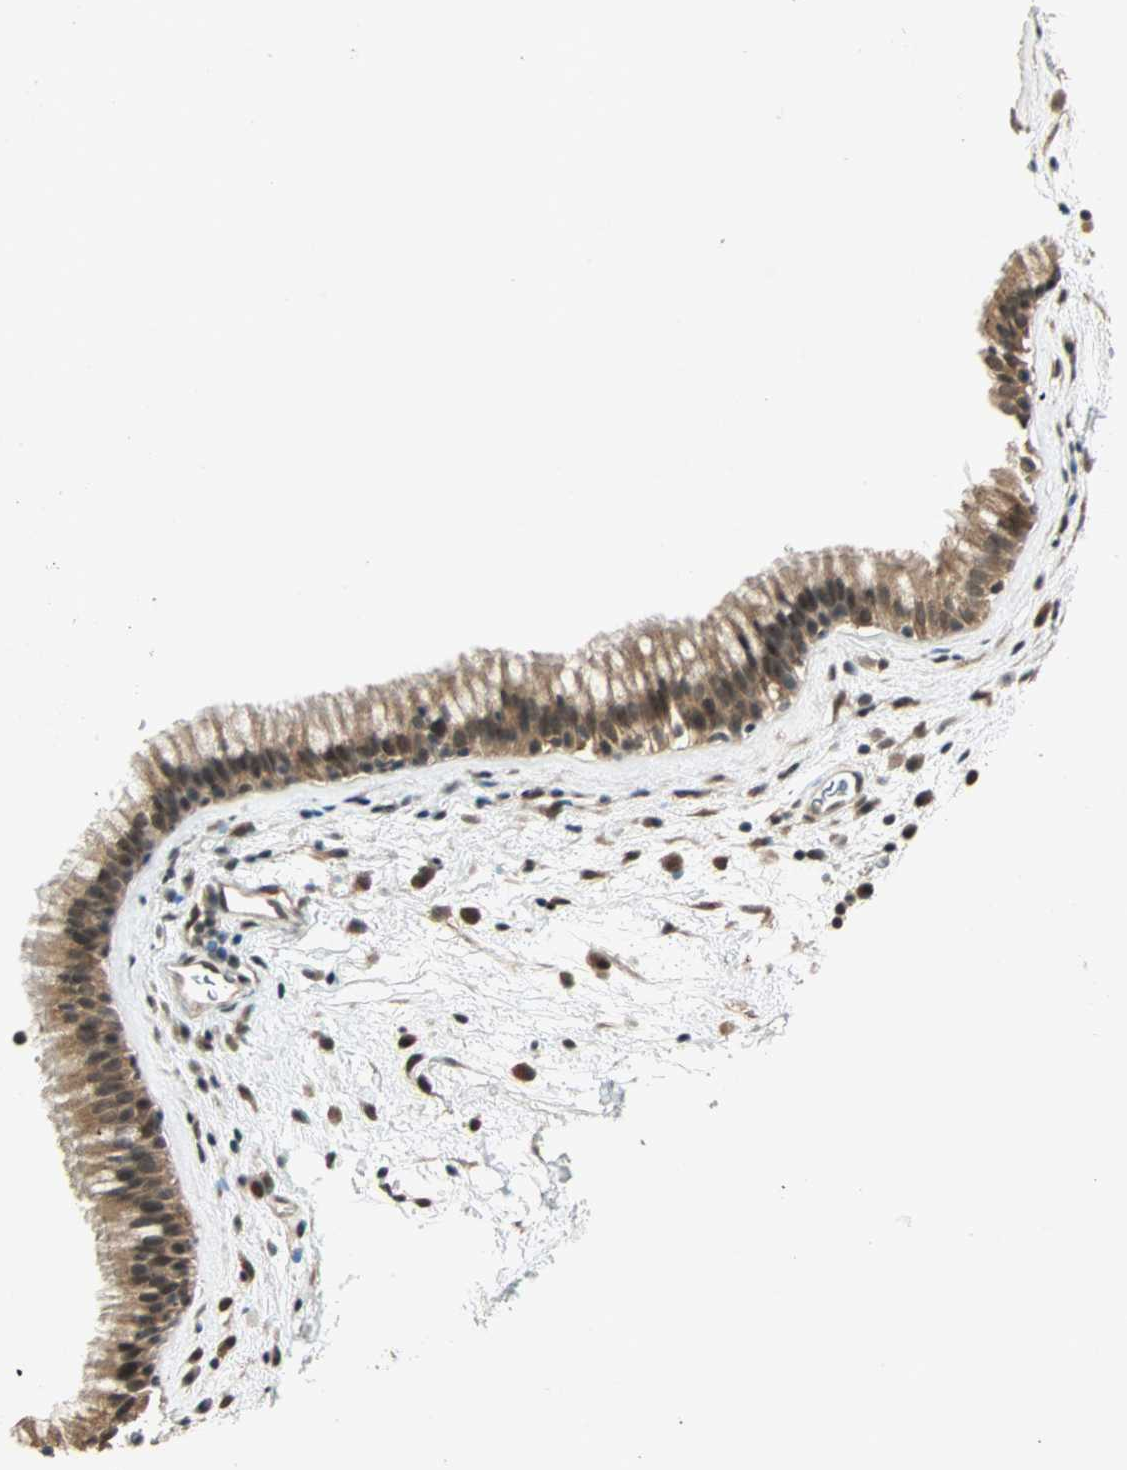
{"staining": {"intensity": "moderate", "quantity": ">75%", "location": "cytoplasmic/membranous,nuclear"}, "tissue": "nasopharynx", "cell_type": "Respiratory epithelial cells", "image_type": "normal", "snomed": [{"axis": "morphology", "description": "Normal tissue, NOS"}, {"axis": "morphology", "description": "Inflammation, NOS"}, {"axis": "topography", "description": "Nasopharynx"}], "caption": "Protein staining by immunohistochemistry (IHC) shows moderate cytoplasmic/membranous,nuclear staining in about >75% of respiratory epithelial cells in normal nasopharynx.", "gene": "ZNF701", "patient": {"sex": "male", "age": 48}}